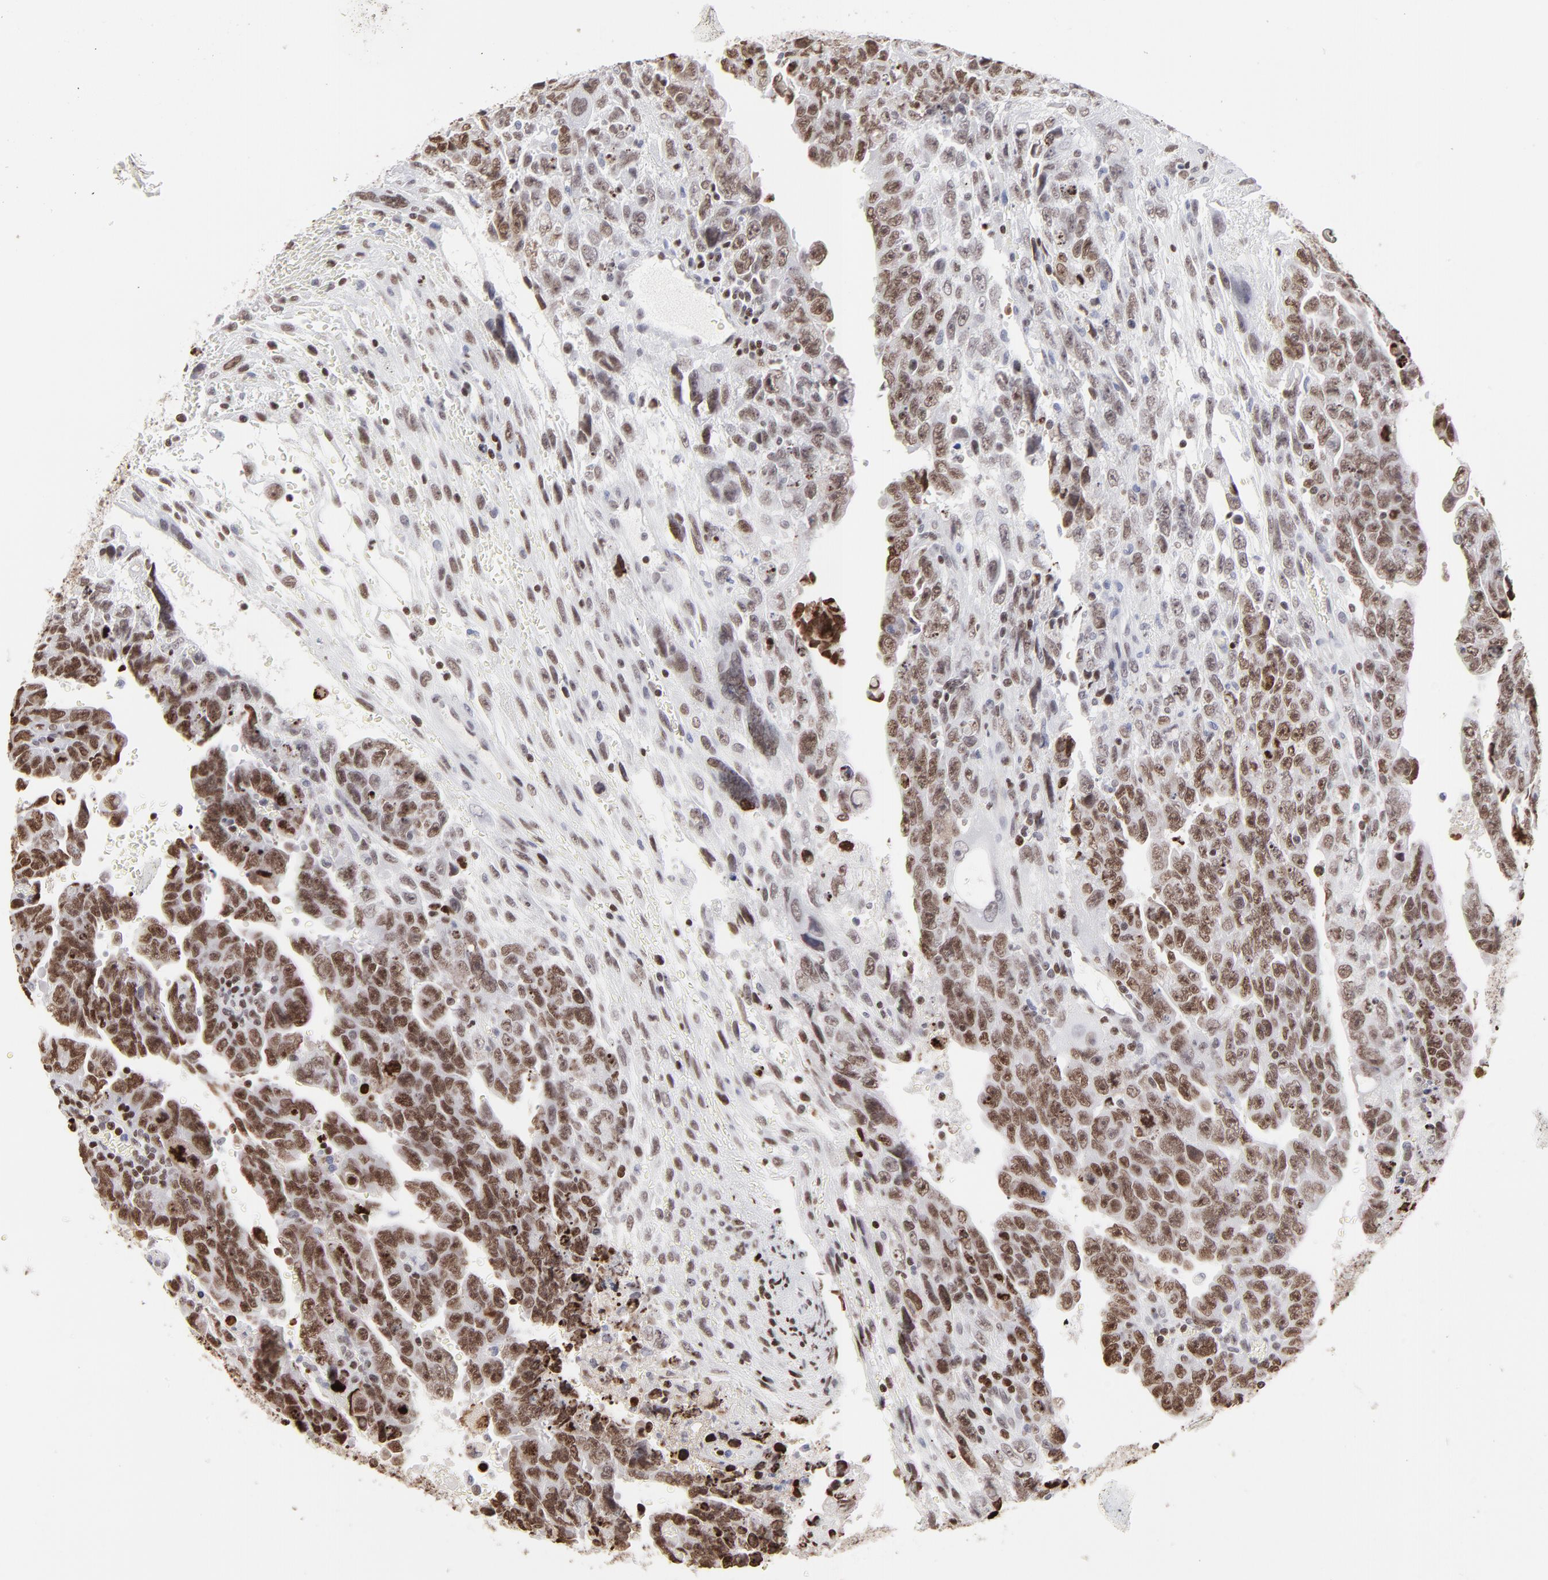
{"staining": {"intensity": "strong", "quantity": ">75%", "location": "nuclear"}, "tissue": "testis cancer", "cell_type": "Tumor cells", "image_type": "cancer", "snomed": [{"axis": "morphology", "description": "Carcinoma, Embryonal, NOS"}, {"axis": "topography", "description": "Testis"}], "caption": "The immunohistochemical stain labels strong nuclear positivity in tumor cells of embryonal carcinoma (testis) tissue.", "gene": "PARP1", "patient": {"sex": "male", "age": 28}}